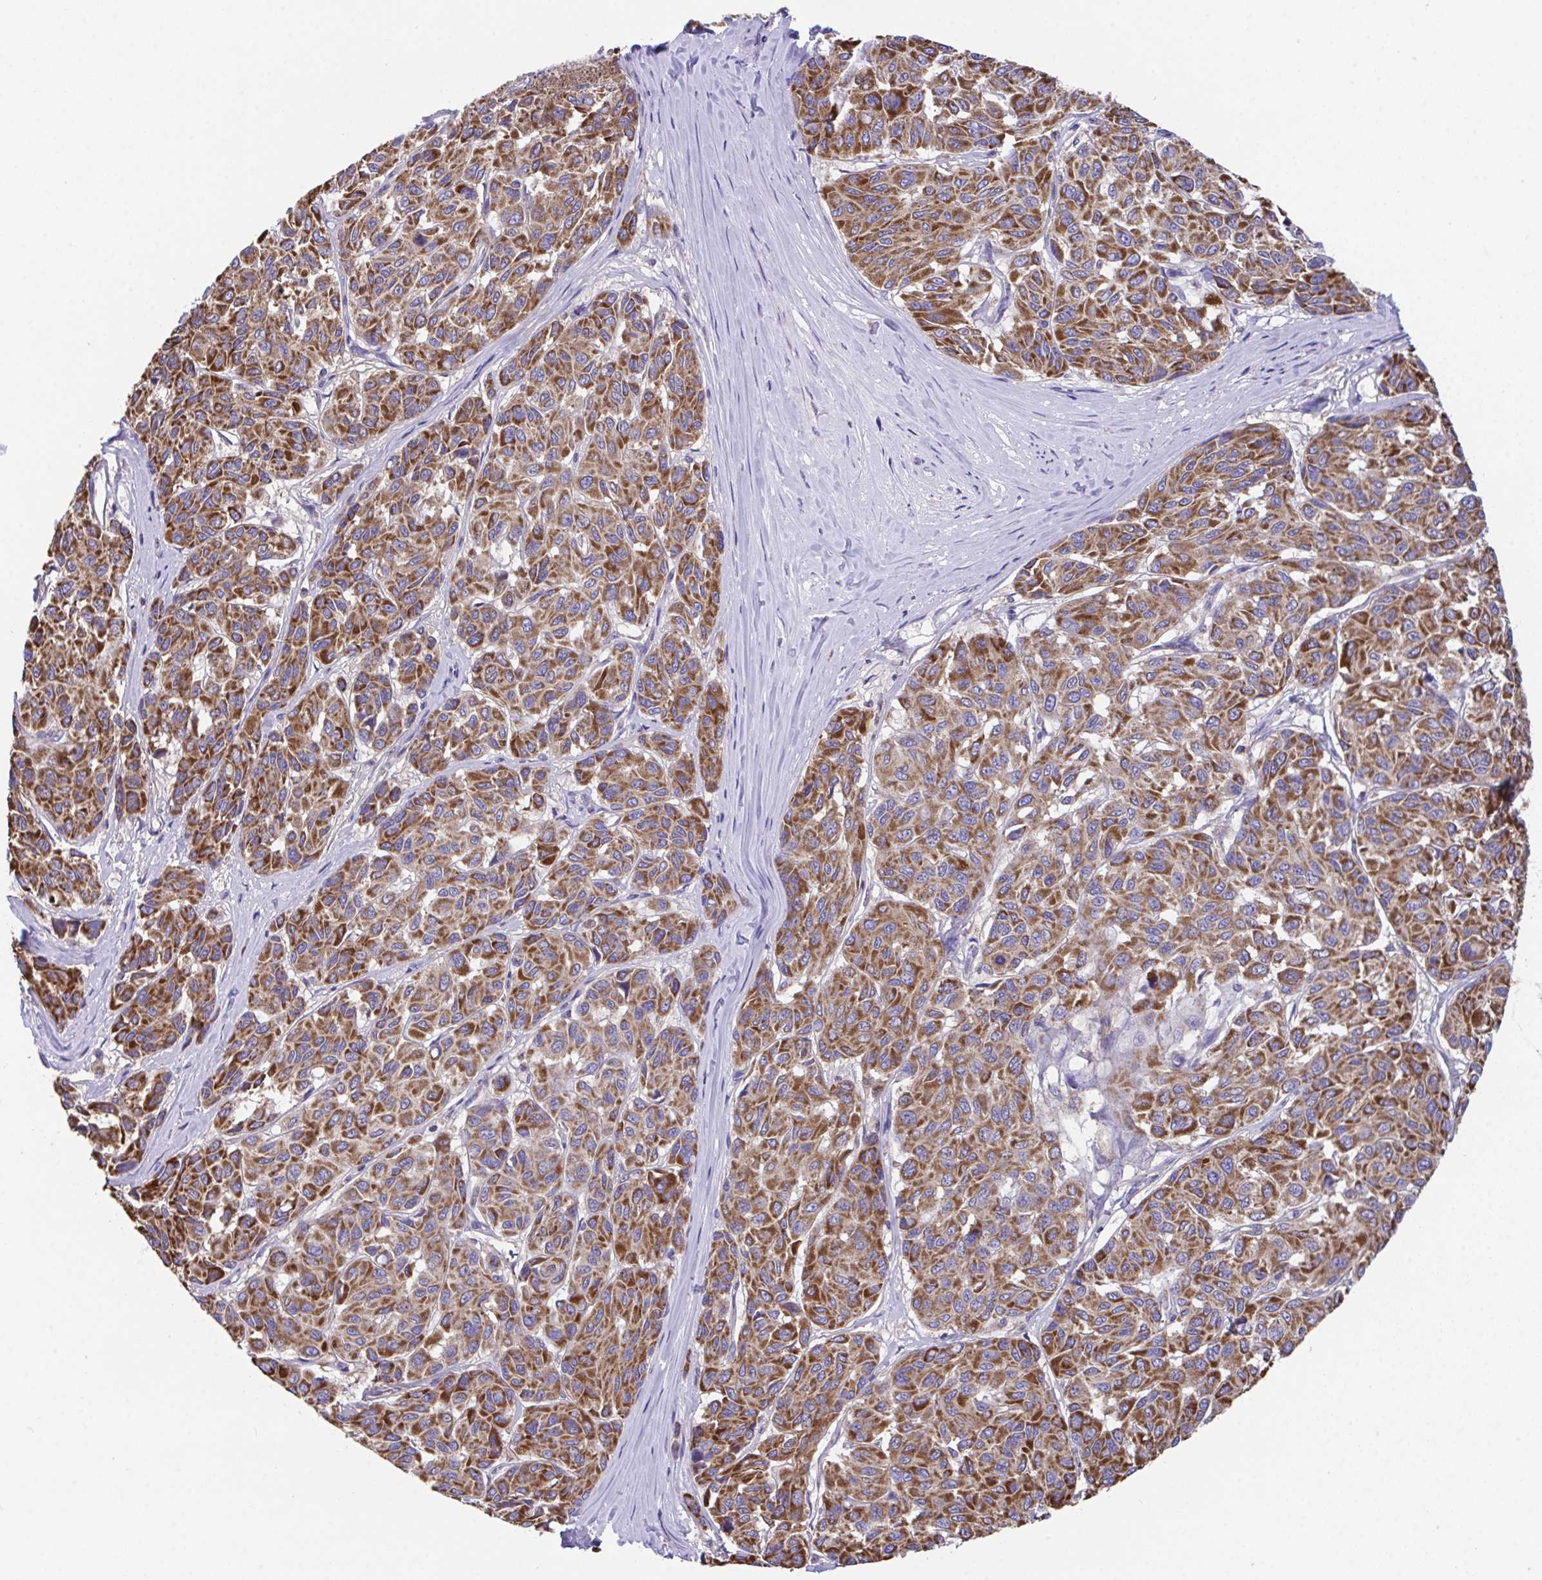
{"staining": {"intensity": "strong", "quantity": ">75%", "location": "cytoplasmic/membranous"}, "tissue": "melanoma", "cell_type": "Tumor cells", "image_type": "cancer", "snomed": [{"axis": "morphology", "description": "Malignant melanoma, NOS"}, {"axis": "topography", "description": "Skin"}], "caption": "DAB immunohistochemical staining of melanoma shows strong cytoplasmic/membranous protein staining in about >75% of tumor cells. (Stains: DAB in brown, nuclei in blue, Microscopy: brightfield microscopy at high magnification).", "gene": "PCMTD2", "patient": {"sex": "female", "age": 66}}